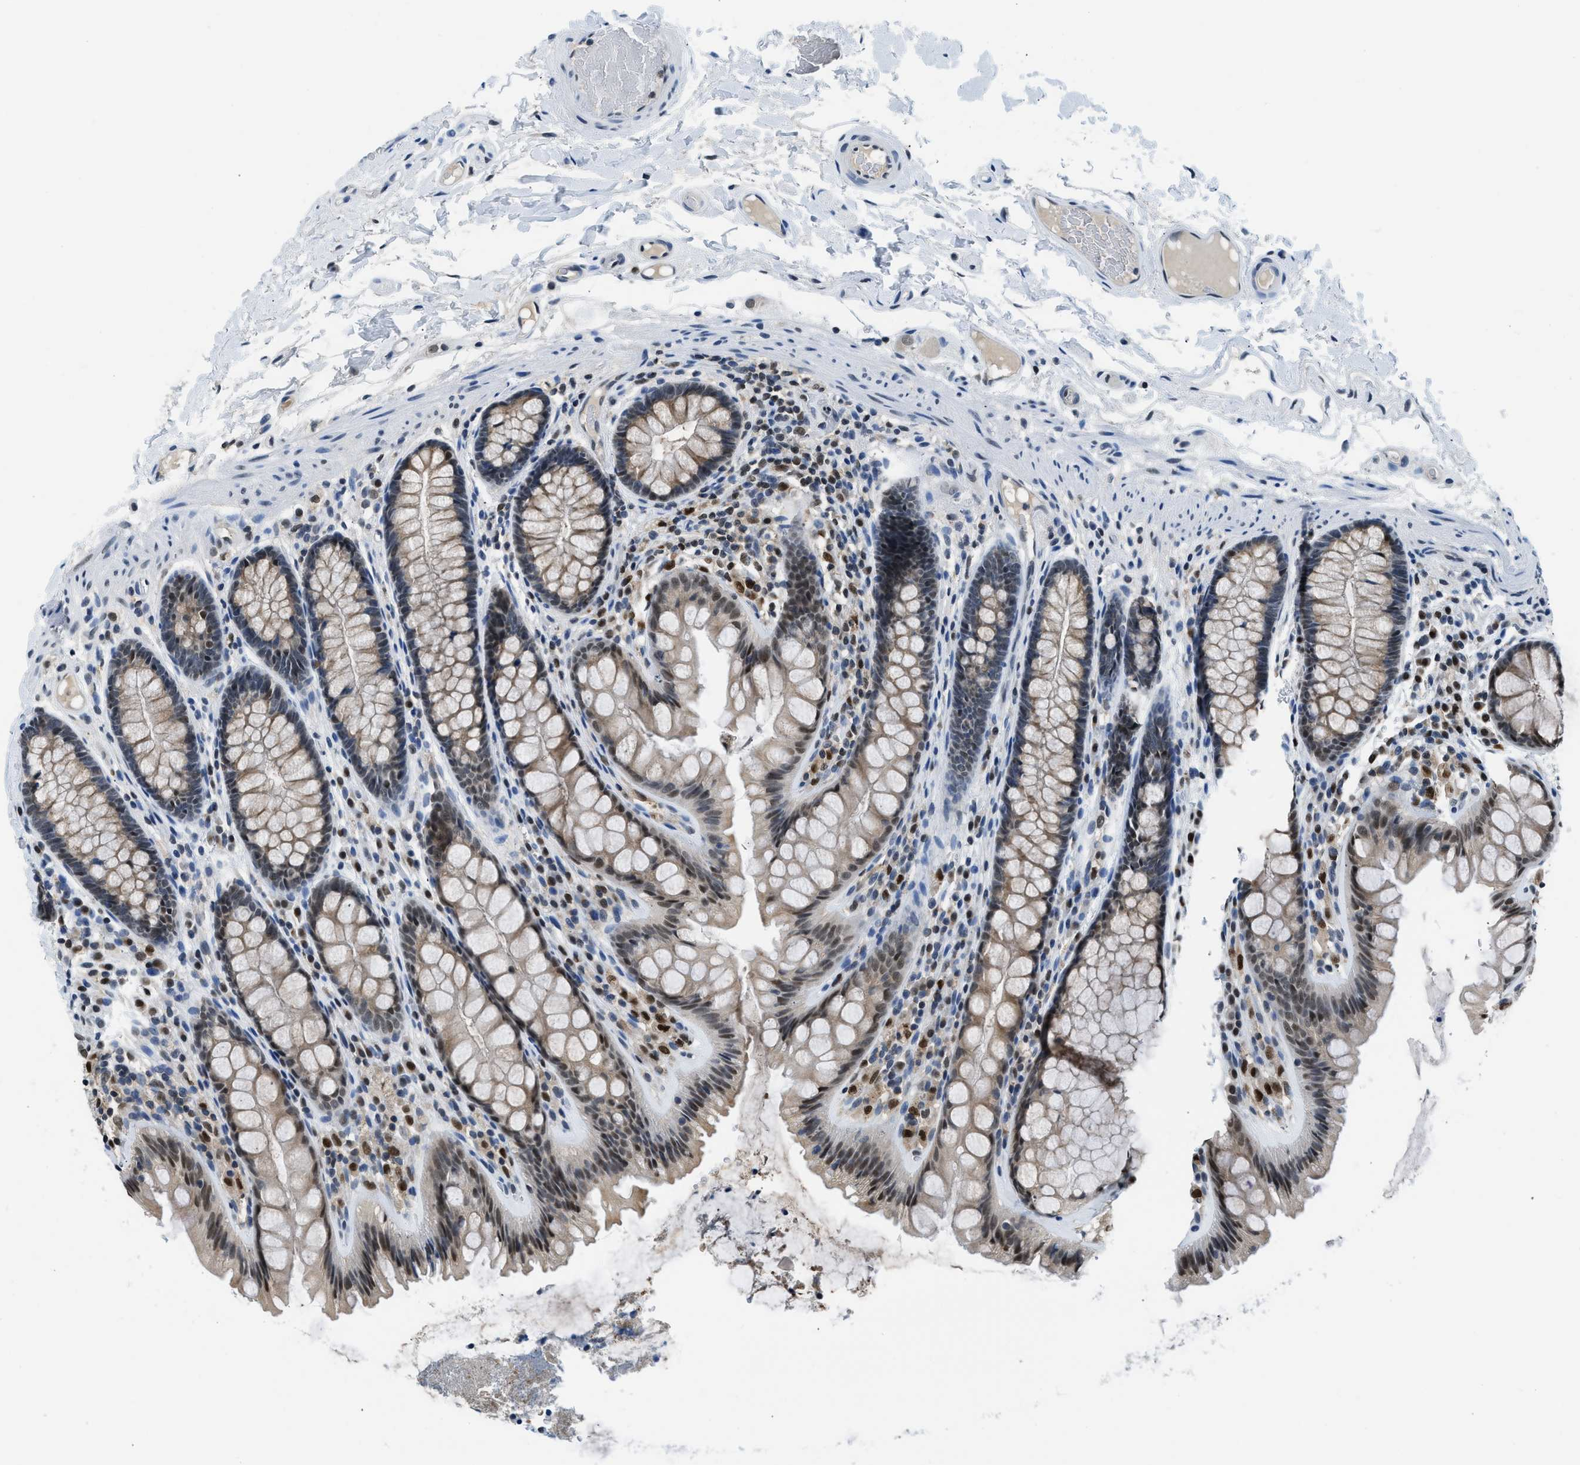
{"staining": {"intensity": "weak", "quantity": ">75%", "location": "nuclear"}, "tissue": "colon", "cell_type": "Endothelial cells", "image_type": "normal", "snomed": [{"axis": "morphology", "description": "Normal tissue, NOS"}, {"axis": "topography", "description": "Colon"}], "caption": "The image shows immunohistochemical staining of unremarkable colon. There is weak nuclear expression is present in approximately >75% of endothelial cells. Using DAB (3,3'-diaminobenzidine) (brown) and hematoxylin (blue) stains, captured at high magnification using brightfield microscopy.", "gene": "ALX1", "patient": {"sex": "female", "age": 56}}